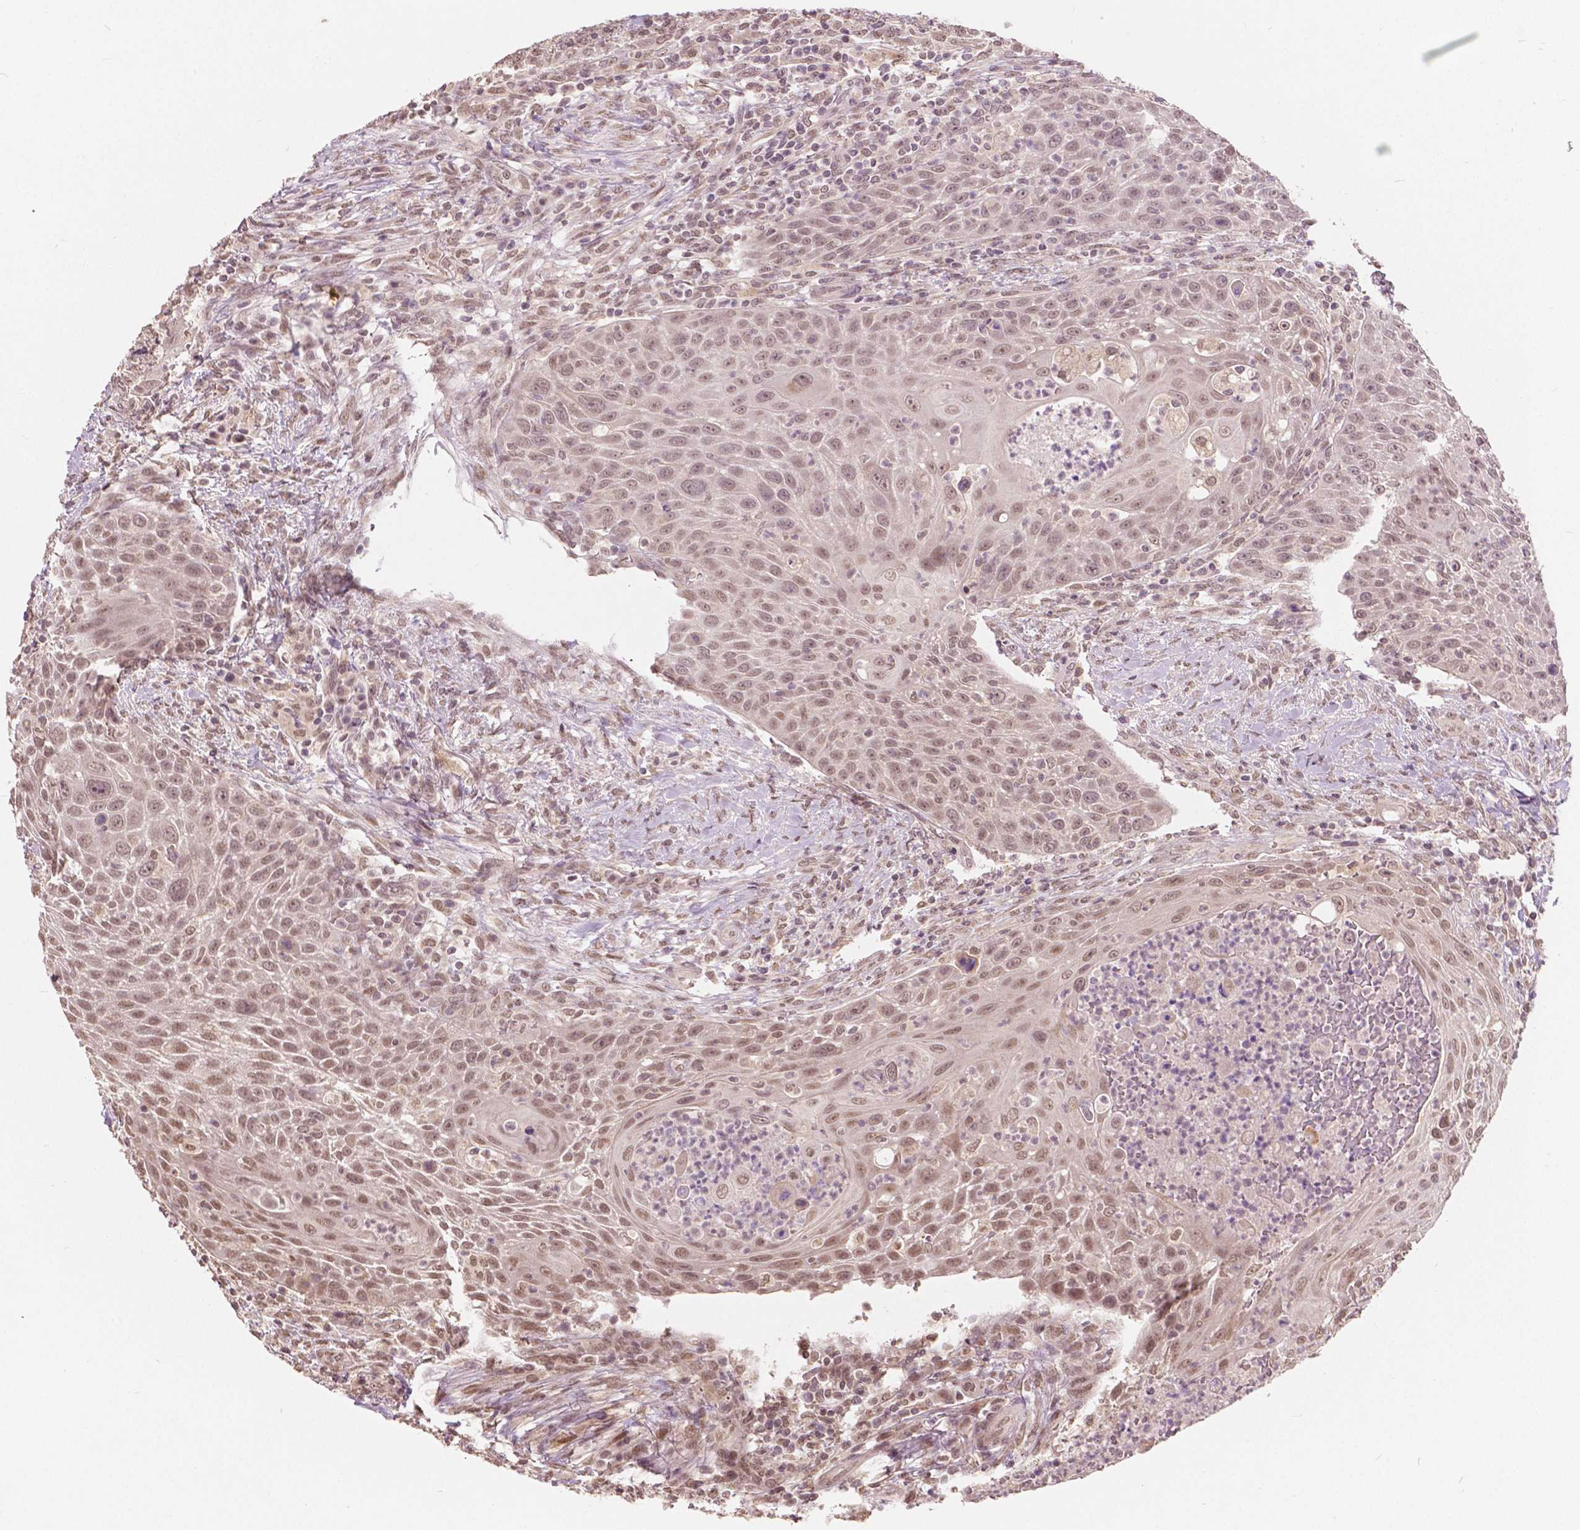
{"staining": {"intensity": "moderate", "quantity": ">75%", "location": "nuclear"}, "tissue": "head and neck cancer", "cell_type": "Tumor cells", "image_type": "cancer", "snomed": [{"axis": "morphology", "description": "Squamous cell carcinoma, NOS"}, {"axis": "topography", "description": "Head-Neck"}], "caption": "Tumor cells exhibit moderate nuclear staining in about >75% of cells in squamous cell carcinoma (head and neck). Using DAB (brown) and hematoxylin (blue) stains, captured at high magnification using brightfield microscopy.", "gene": "HOXA10", "patient": {"sex": "male", "age": 69}}